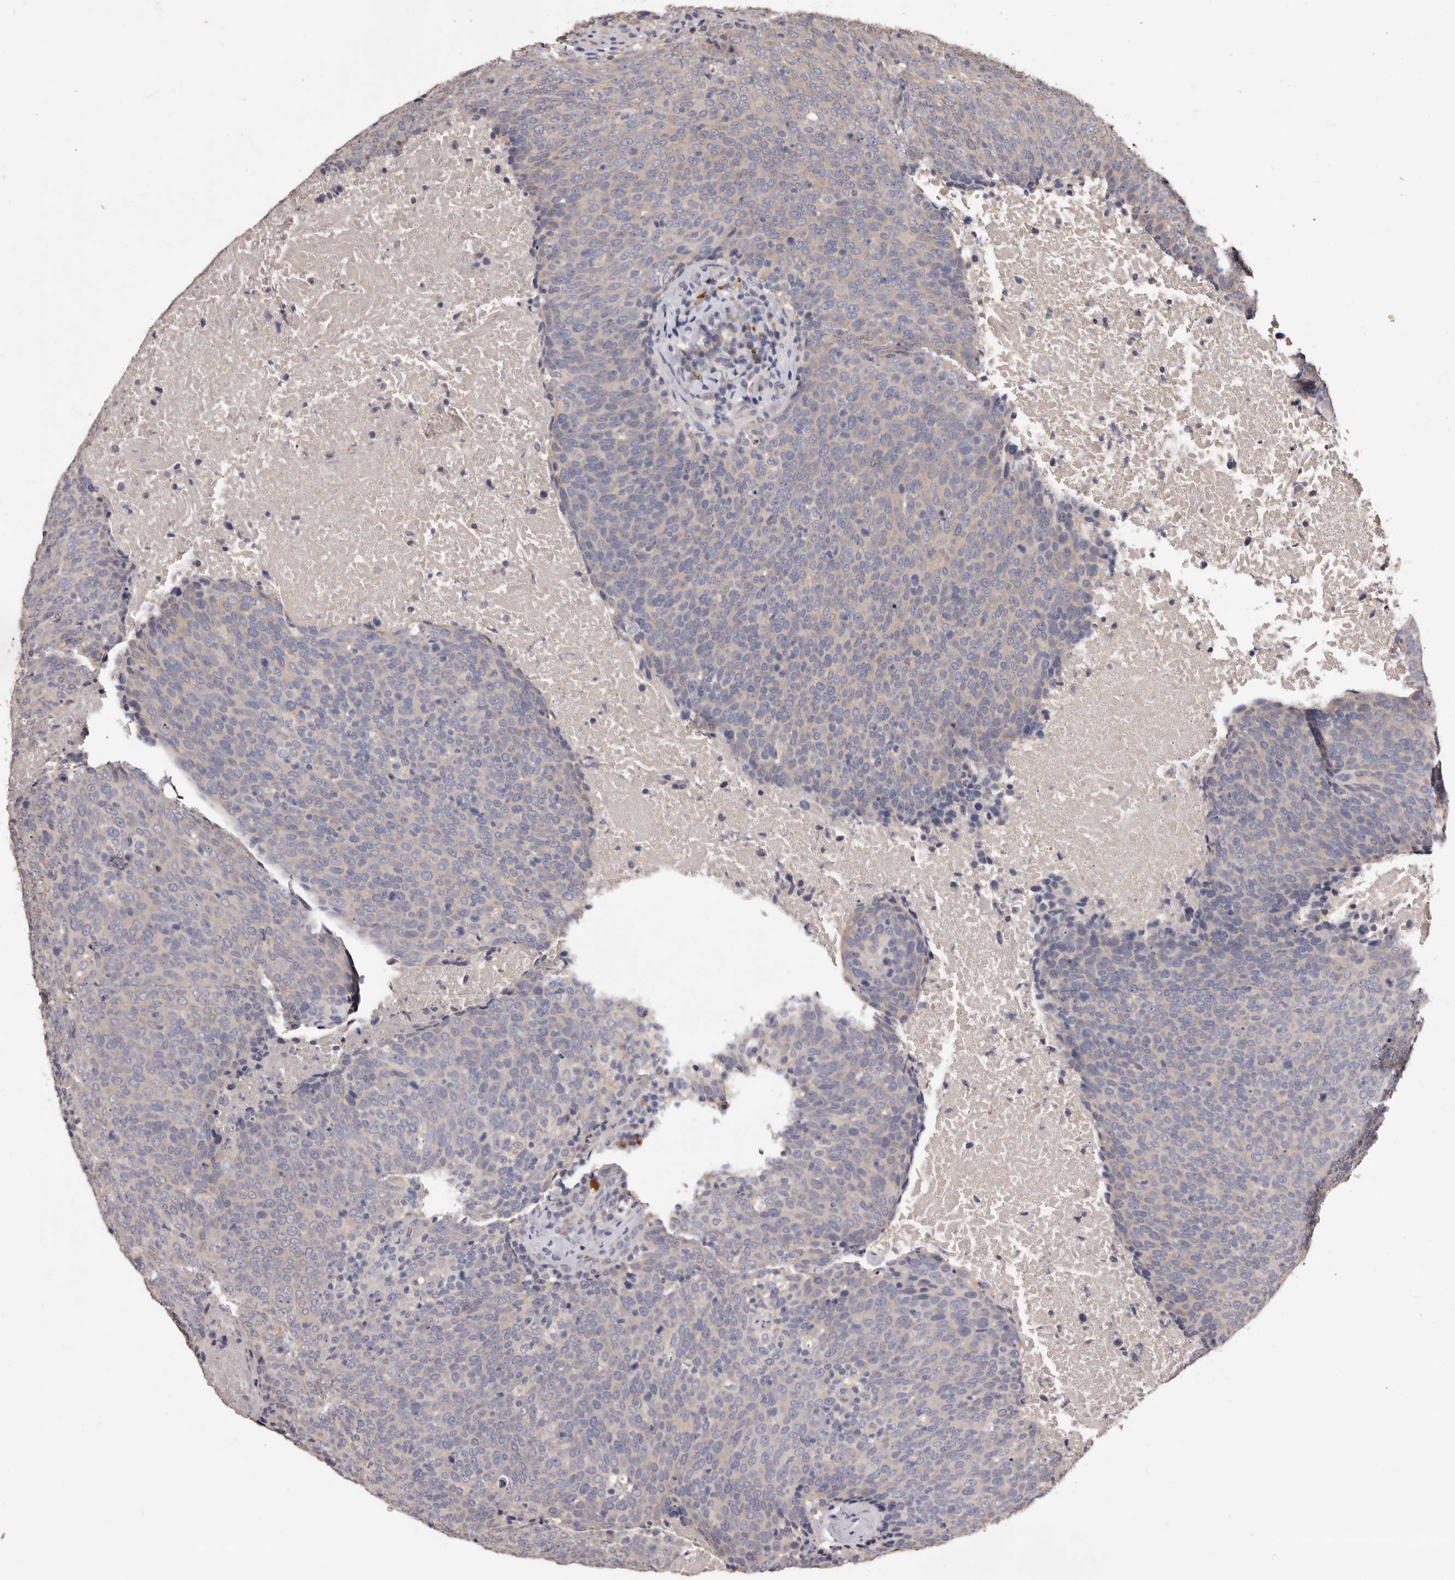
{"staining": {"intensity": "negative", "quantity": "none", "location": "none"}, "tissue": "head and neck cancer", "cell_type": "Tumor cells", "image_type": "cancer", "snomed": [{"axis": "morphology", "description": "Squamous cell carcinoma, NOS"}, {"axis": "morphology", "description": "Squamous cell carcinoma, metastatic, NOS"}, {"axis": "topography", "description": "Lymph node"}, {"axis": "topography", "description": "Head-Neck"}], "caption": "Immunohistochemistry (IHC) of human head and neck squamous cell carcinoma exhibits no expression in tumor cells. Brightfield microscopy of IHC stained with DAB (brown) and hematoxylin (blue), captured at high magnification.", "gene": "ETNK1", "patient": {"sex": "male", "age": 62}}